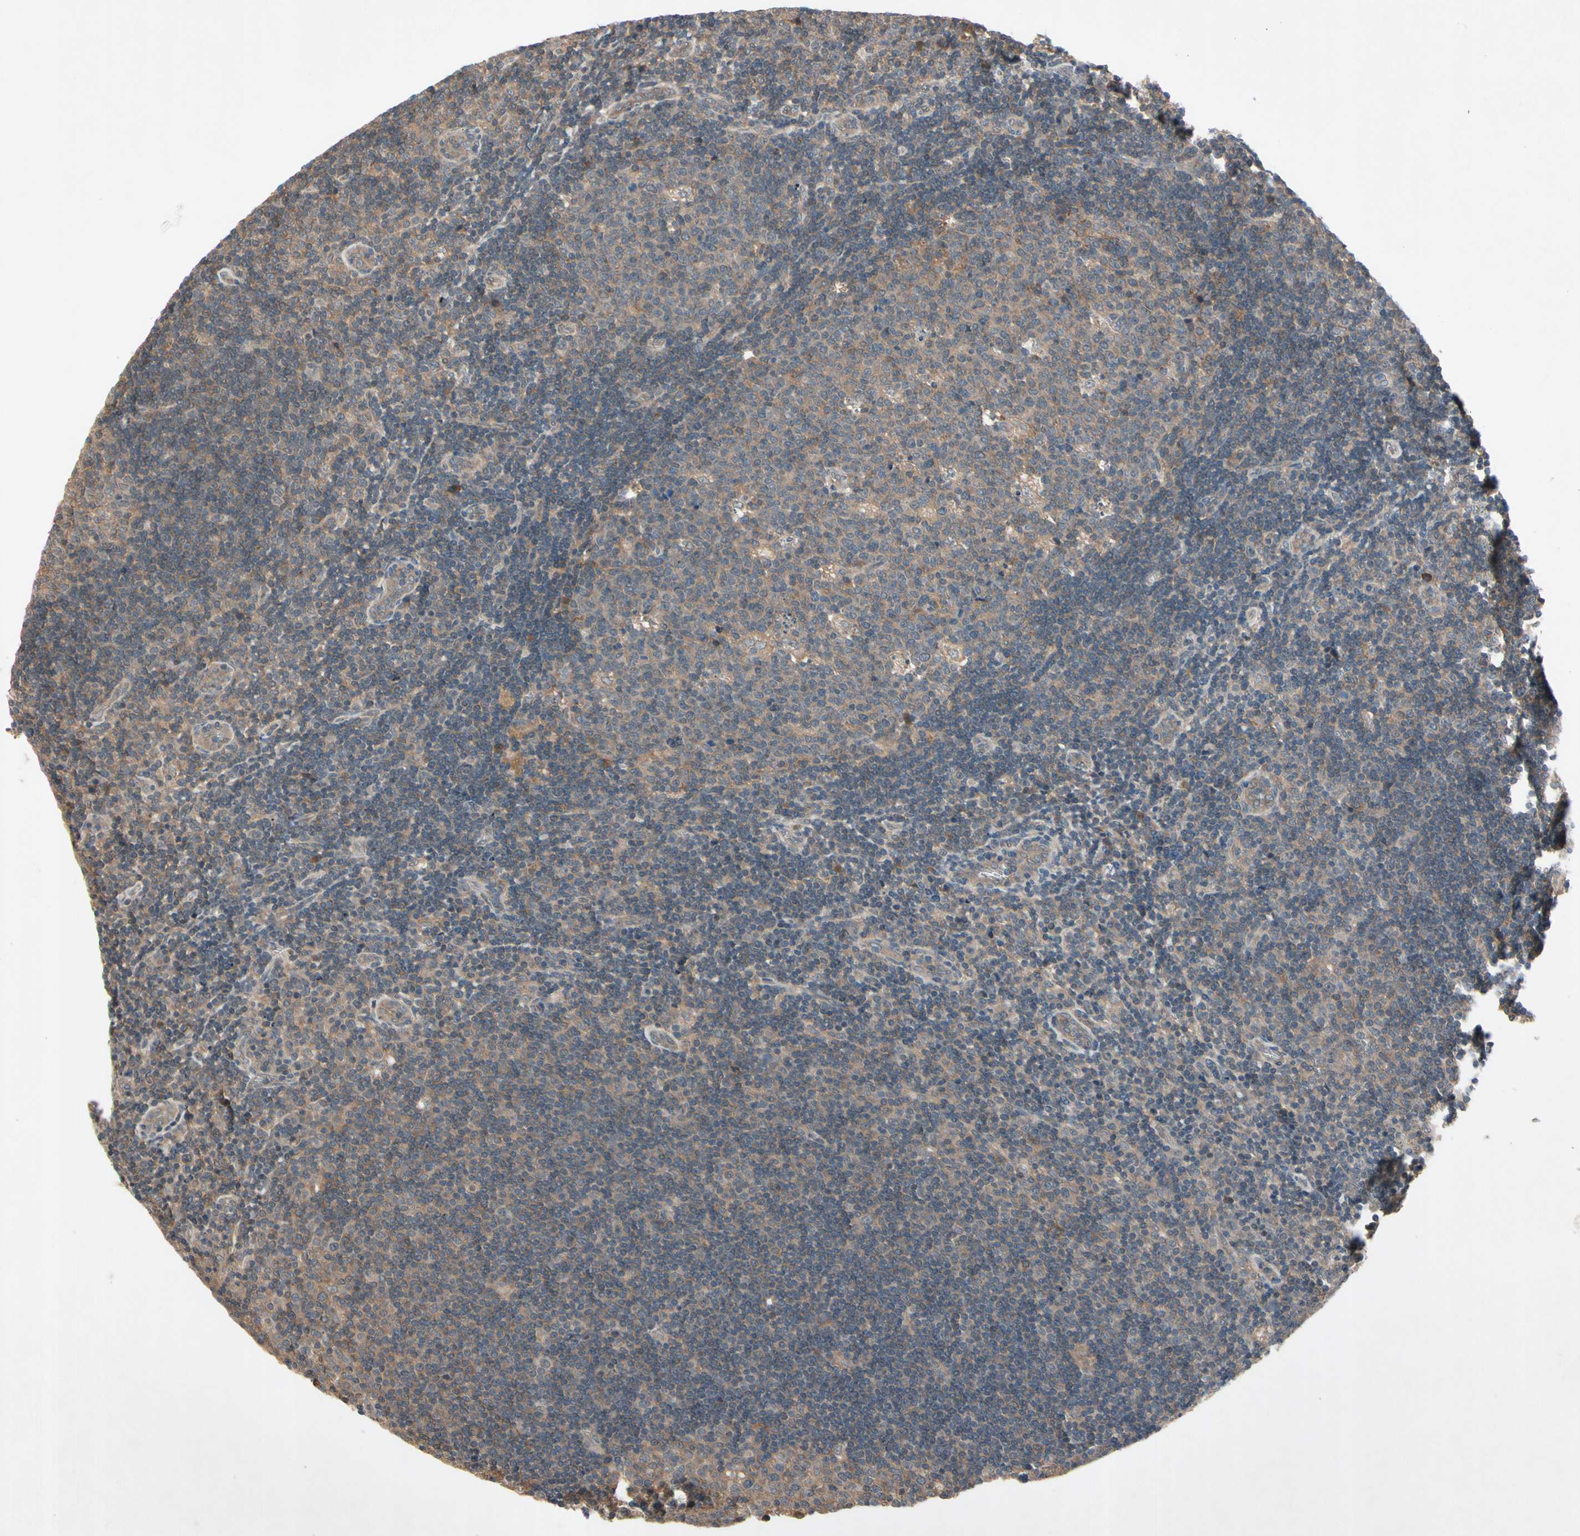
{"staining": {"intensity": "weak", "quantity": ">75%", "location": "cytoplasmic/membranous"}, "tissue": "lymph node", "cell_type": "Germinal center cells", "image_type": "normal", "snomed": [{"axis": "morphology", "description": "Normal tissue, NOS"}, {"axis": "topography", "description": "Lymph node"}, {"axis": "topography", "description": "Salivary gland"}], "caption": "The photomicrograph displays staining of benign lymph node, revealing weak cytoplasmic/membranous protein staining (brown color) within germinal center cells. The staining is performed using DAB (3,3'-diaminobenzidine) brown chromogen to label protein expression. The nuclei are counter-stained blue using hematoxylin.", "gene": "NSF", "patient": {"sex": "male", "age": 8}}